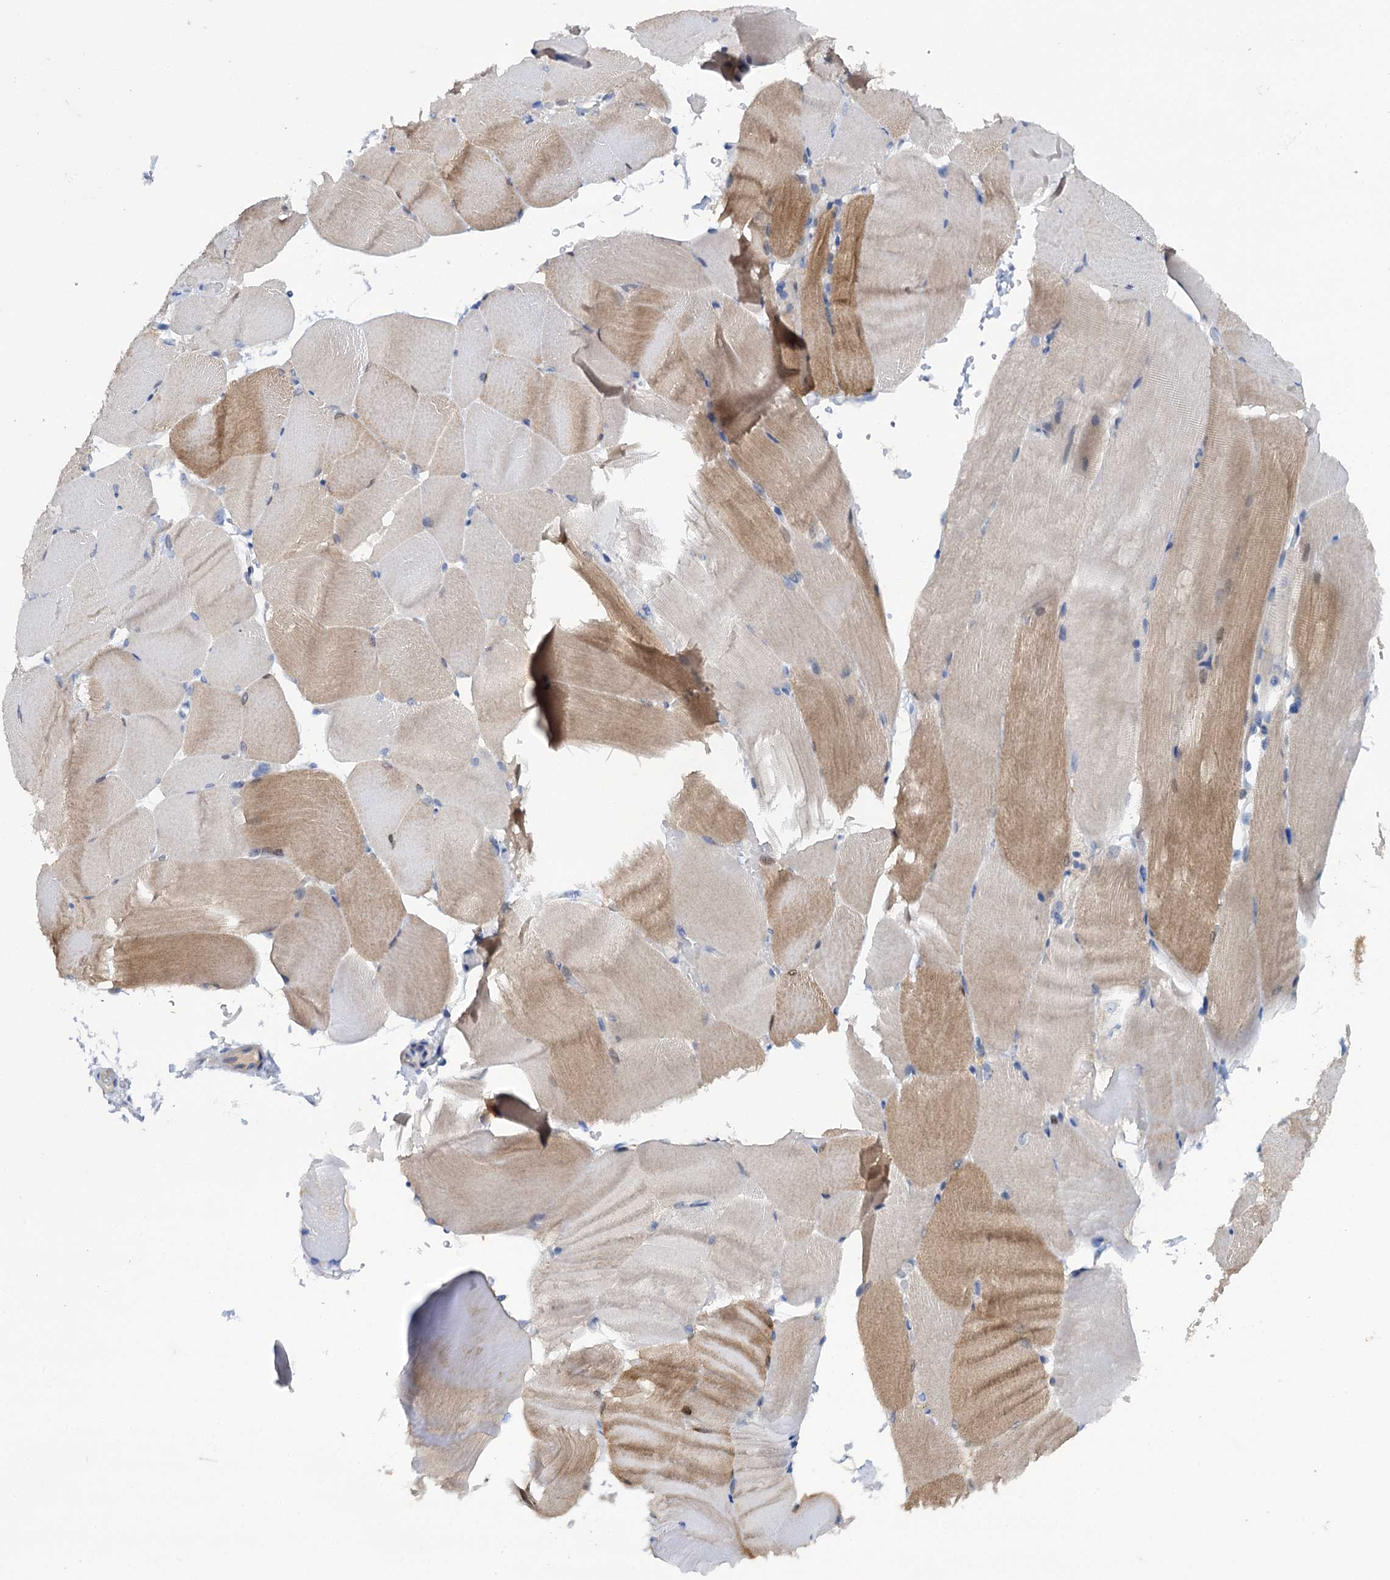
{"staining": {"intensity": "moderate", "quantity": "25%-75%", "location": "cytoplasmic/membranous"}, "tissue": "skeletal muscle", "cell_type": "Myocytes", "image_type": "normal", "snomed": [{"axis": "morphology", "description": "Normal tissue, NOS"}, {"axis": "topography", "description": "Skeletal muscle"}, {"axis": "topography", "description": "Parathyroid gland"}], "caption": "The image exhibits staining of normal skeletal muscle, revealing moderate cytoplasmic/membranous protein expression (brown color) within myocytes. (DAB IHC, brown staining for protein, blue staining for nuclei).", "gene": "MID1IP1", "patient": {"sex": "female", "age": 37}}